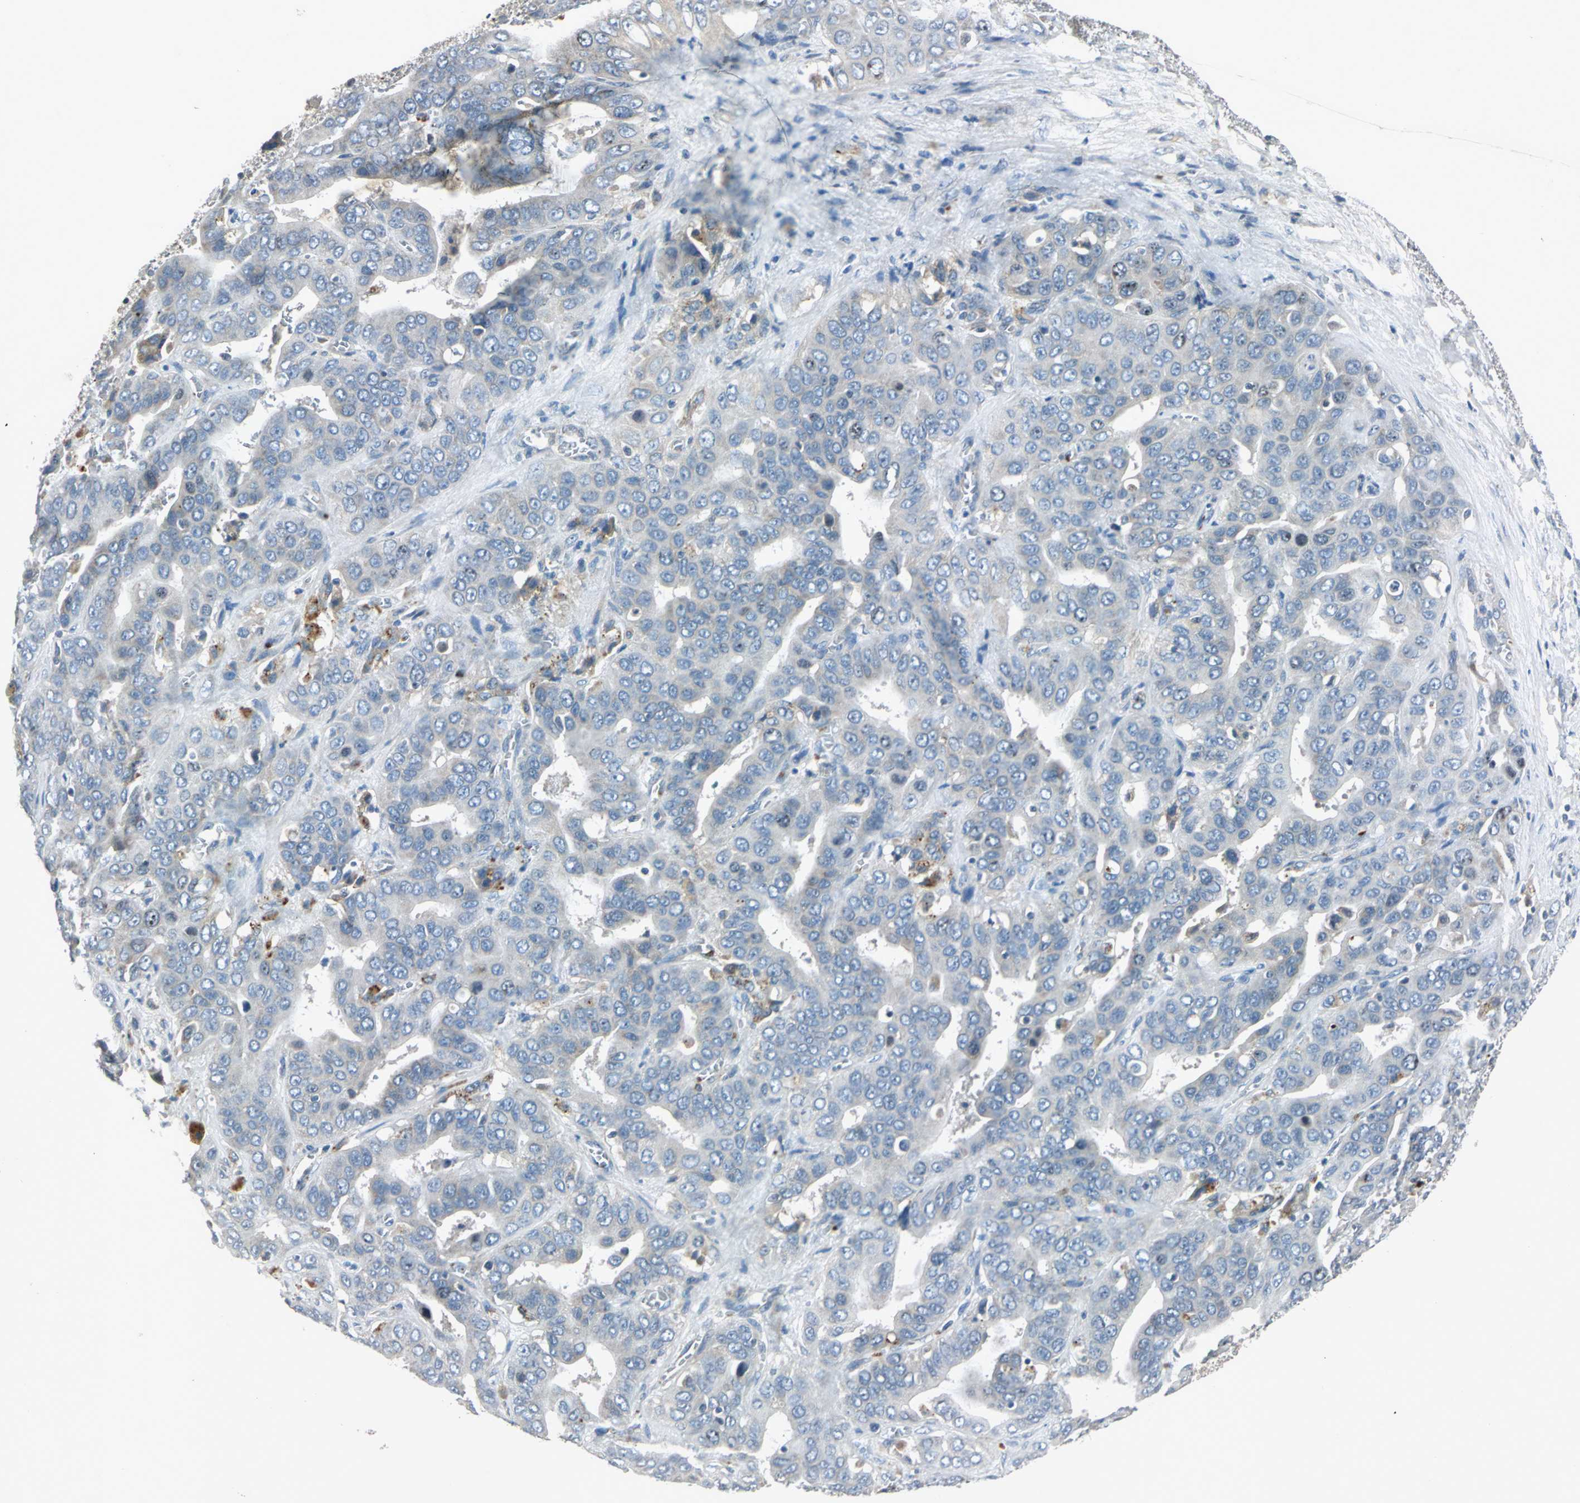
{"staining": {"intensity": "weak", "quantity": "<25%", "location": "cytoplasmic/membranous"}, "tissue": "liver cancer", "cell_type": "Tumor cells", "image_type": "cancer", "snomed": [{"axis": "morphology", "description": "Cholangiocarcinoma"}, {"axis": "topography", "description": "Liver"}], "caption": "This is an immunohistochemistry image of liver cancer. There is no expression in tumor cells.", "gene": "SLC2A13", "patient": {"sex": "female", "age": 52}}